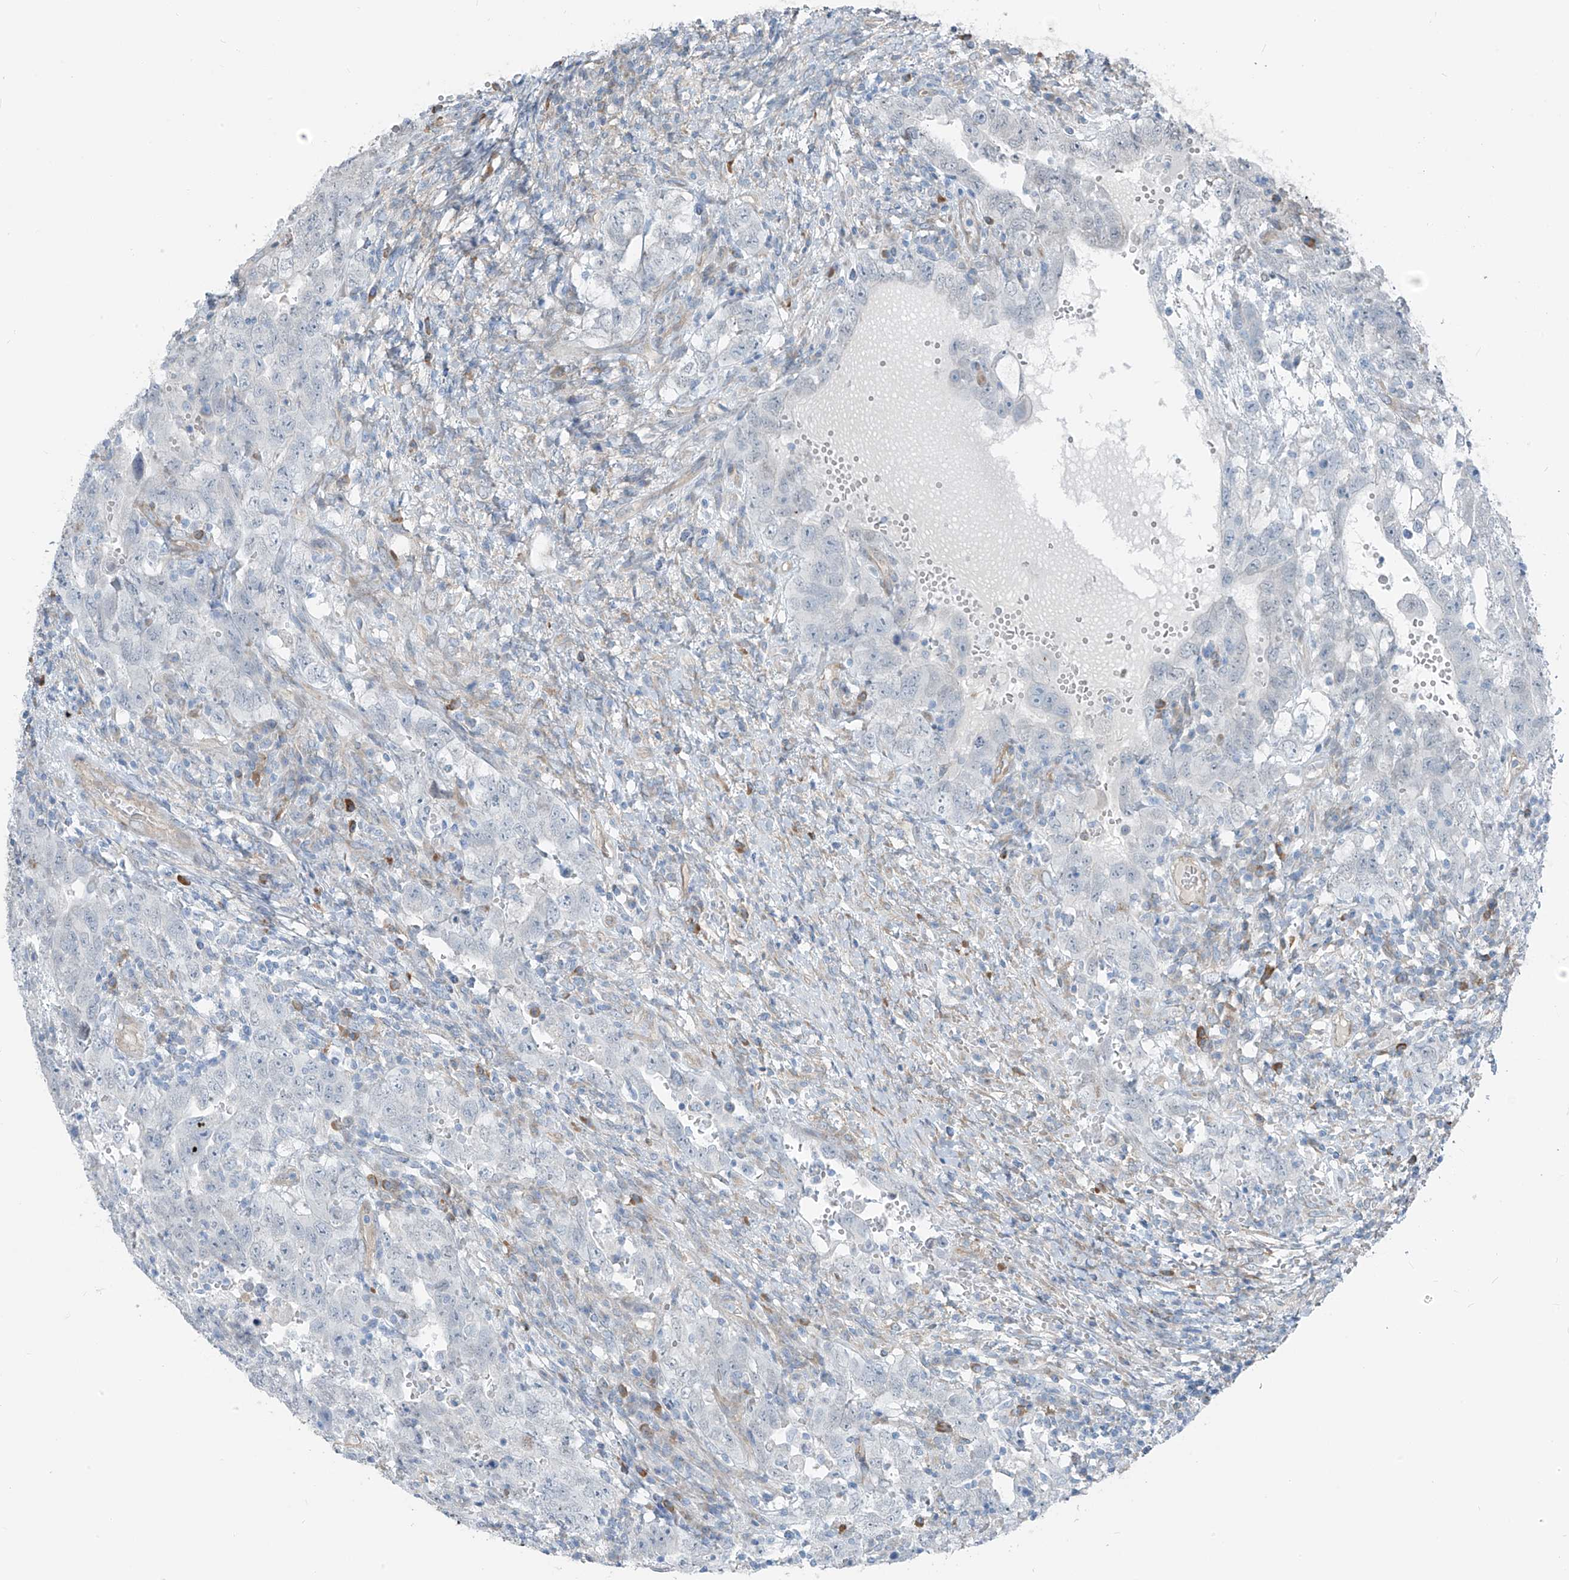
{"staining": {"intensity": "negative", "quantity": "none", "location": "none"}, "tissue": "testis cancer", "cell_type": "Tumor cells", "image_type": "cancer", "snomed": [{"axis": "morphology", "description": "Carcinoma, Embryonal, NOS"}, {"axis": "topography", "description": "Testis"}], "caption": "There is no significant expression in tumor cells of testis cancer.", "gene": "TNS2", "patient": {"sex": "male", "age": 26}}